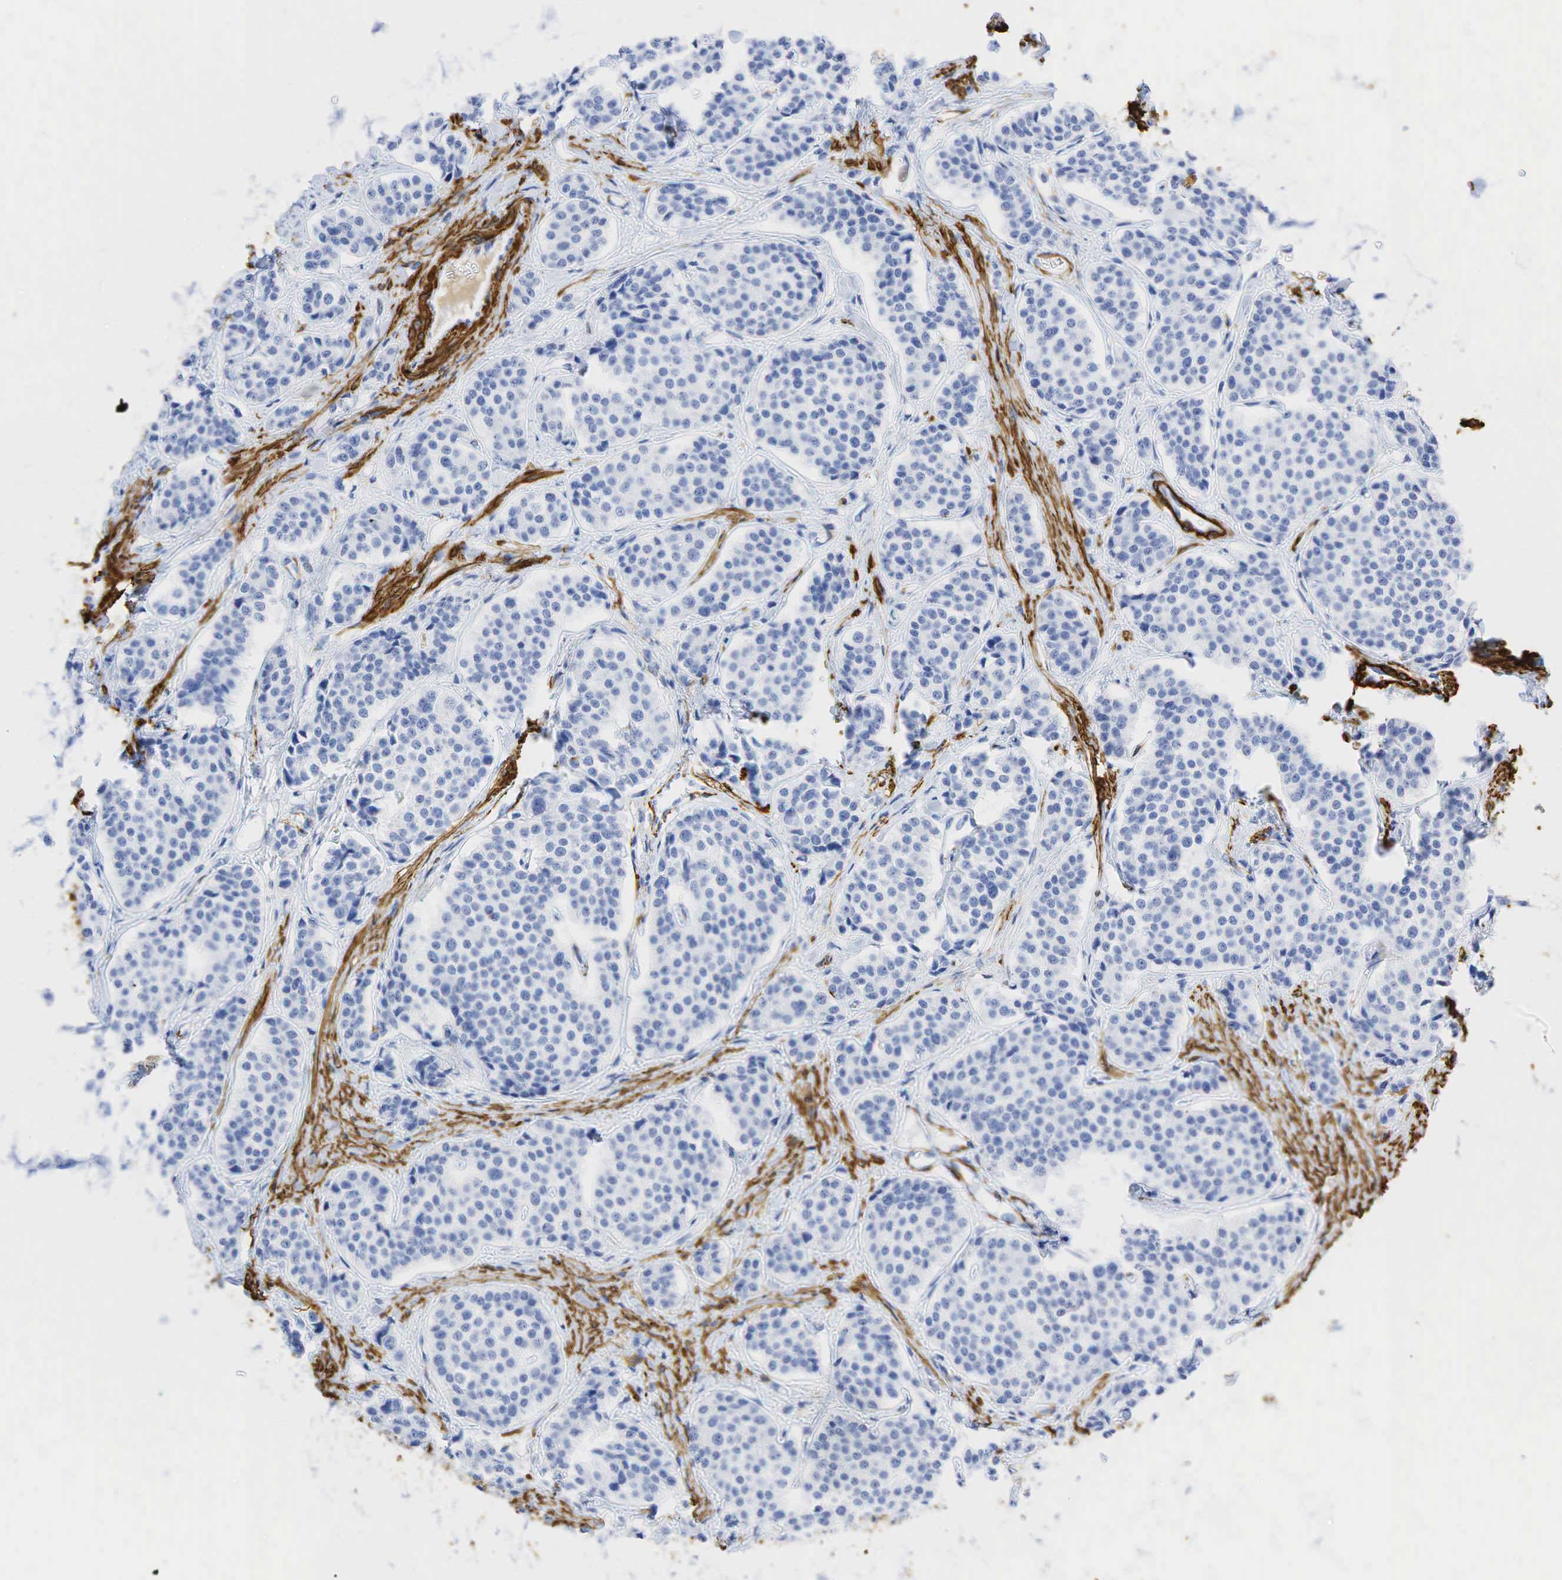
{"staining": {"intensity": "negative", "quantity": "none", "location": "none"}, "tissue": "carcinoid", "cell_type": "Tumor cells", "image_type": "cancer", "snomed": [{"axis": "morphology", "description": "Carcinoid, malignant, NOS"}, {"axis": "topography", "description": "Small intestine"}], "caption": "An IHC histopathology image of carcinoid is shown. There is no staining in tumor cells of carcinoid.", "gene": "ACTA1", "patient": {"sex": "male", "age": 60}}